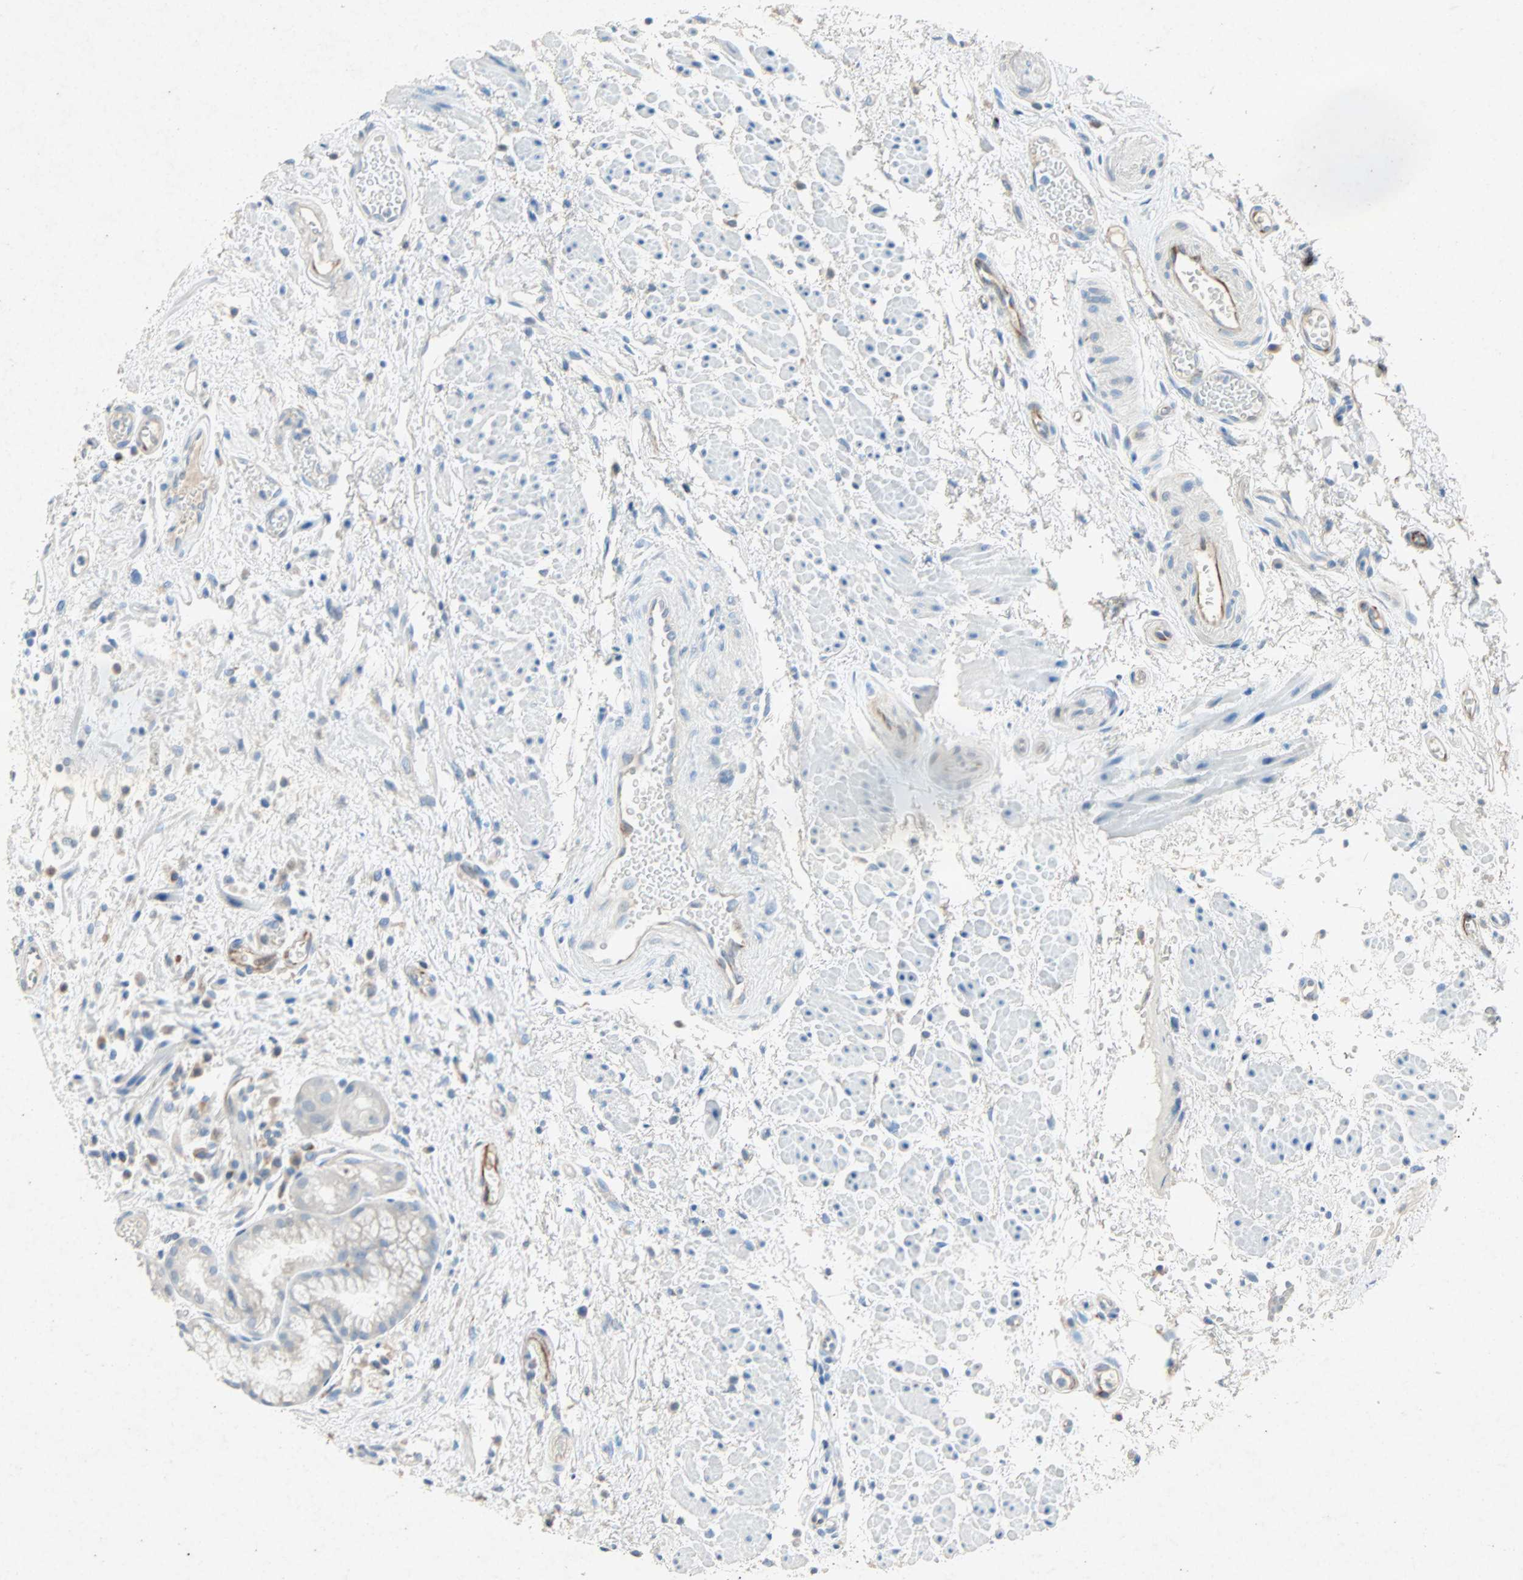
{"staining": {"intensity": "weak", "quantity": "<25%", "location": "cytoplasmic/membranous"}, "tissue": "stomach", "cell_type": "Glandular cells", "image_type": "normal", "snomed": [{"axis": "morphology", "description": "Normal tissue, NOS"}, {"axis": "topography", "description": "Stomach, upper"}], "caption": "Photomicrograph shows no protein staining in glandular cells of unremarkable stomach. The staining was performed using DAB (3,3'-diaminobenzidine) to visualize the protein expression in brown, while the nuclei were stained in blue with hematoxylin (Magnification: 20x).", "gene": "PCDHB2", "patient": {"sex": "male", "age": 72}}